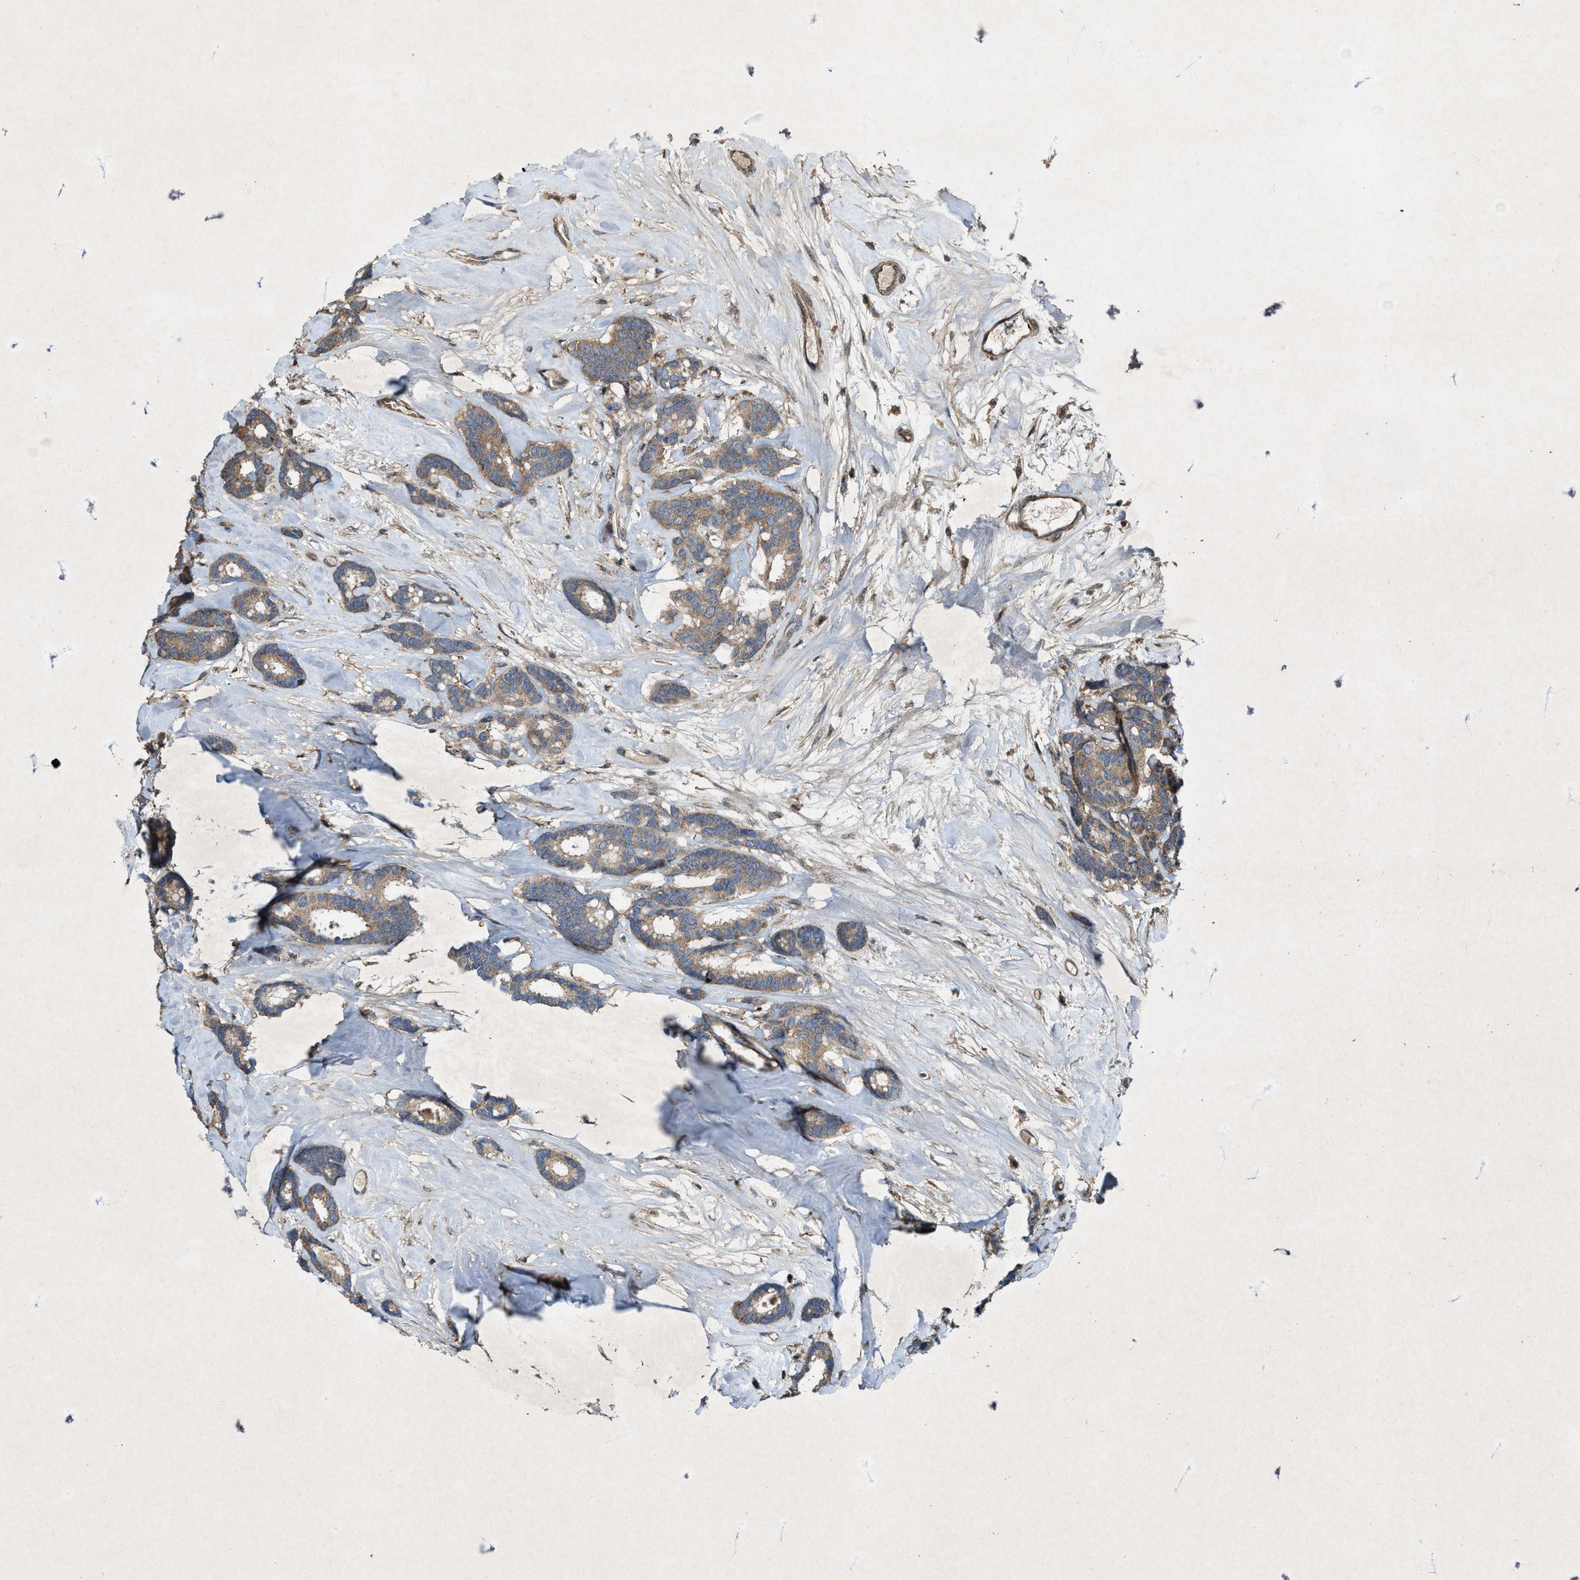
{"staining": {"intensity": "moderate", "quantity": ">75%", "location": "cytoplasmic/membranous"}, "tissue": "breast cancer", "cell_type": "Tumor cells", "image_type": "cancer", "snomed": [{"axis": "morphology", "description": "Duct carcinoma"}, {"axis": "topography", "description": "Breast"}], "caption": "A high-resolution micrograph shows immunohistochemistry staining of breast invasive ductal carcinoma, which reveals moderate cytoplasmic/membranous positivity in about >75% of tumor cells. (brown staining indicates protein expression, while blue staining denotes nuclei).", "gene": "PDP2", "patient": {"sex": "female", "age": 87}}